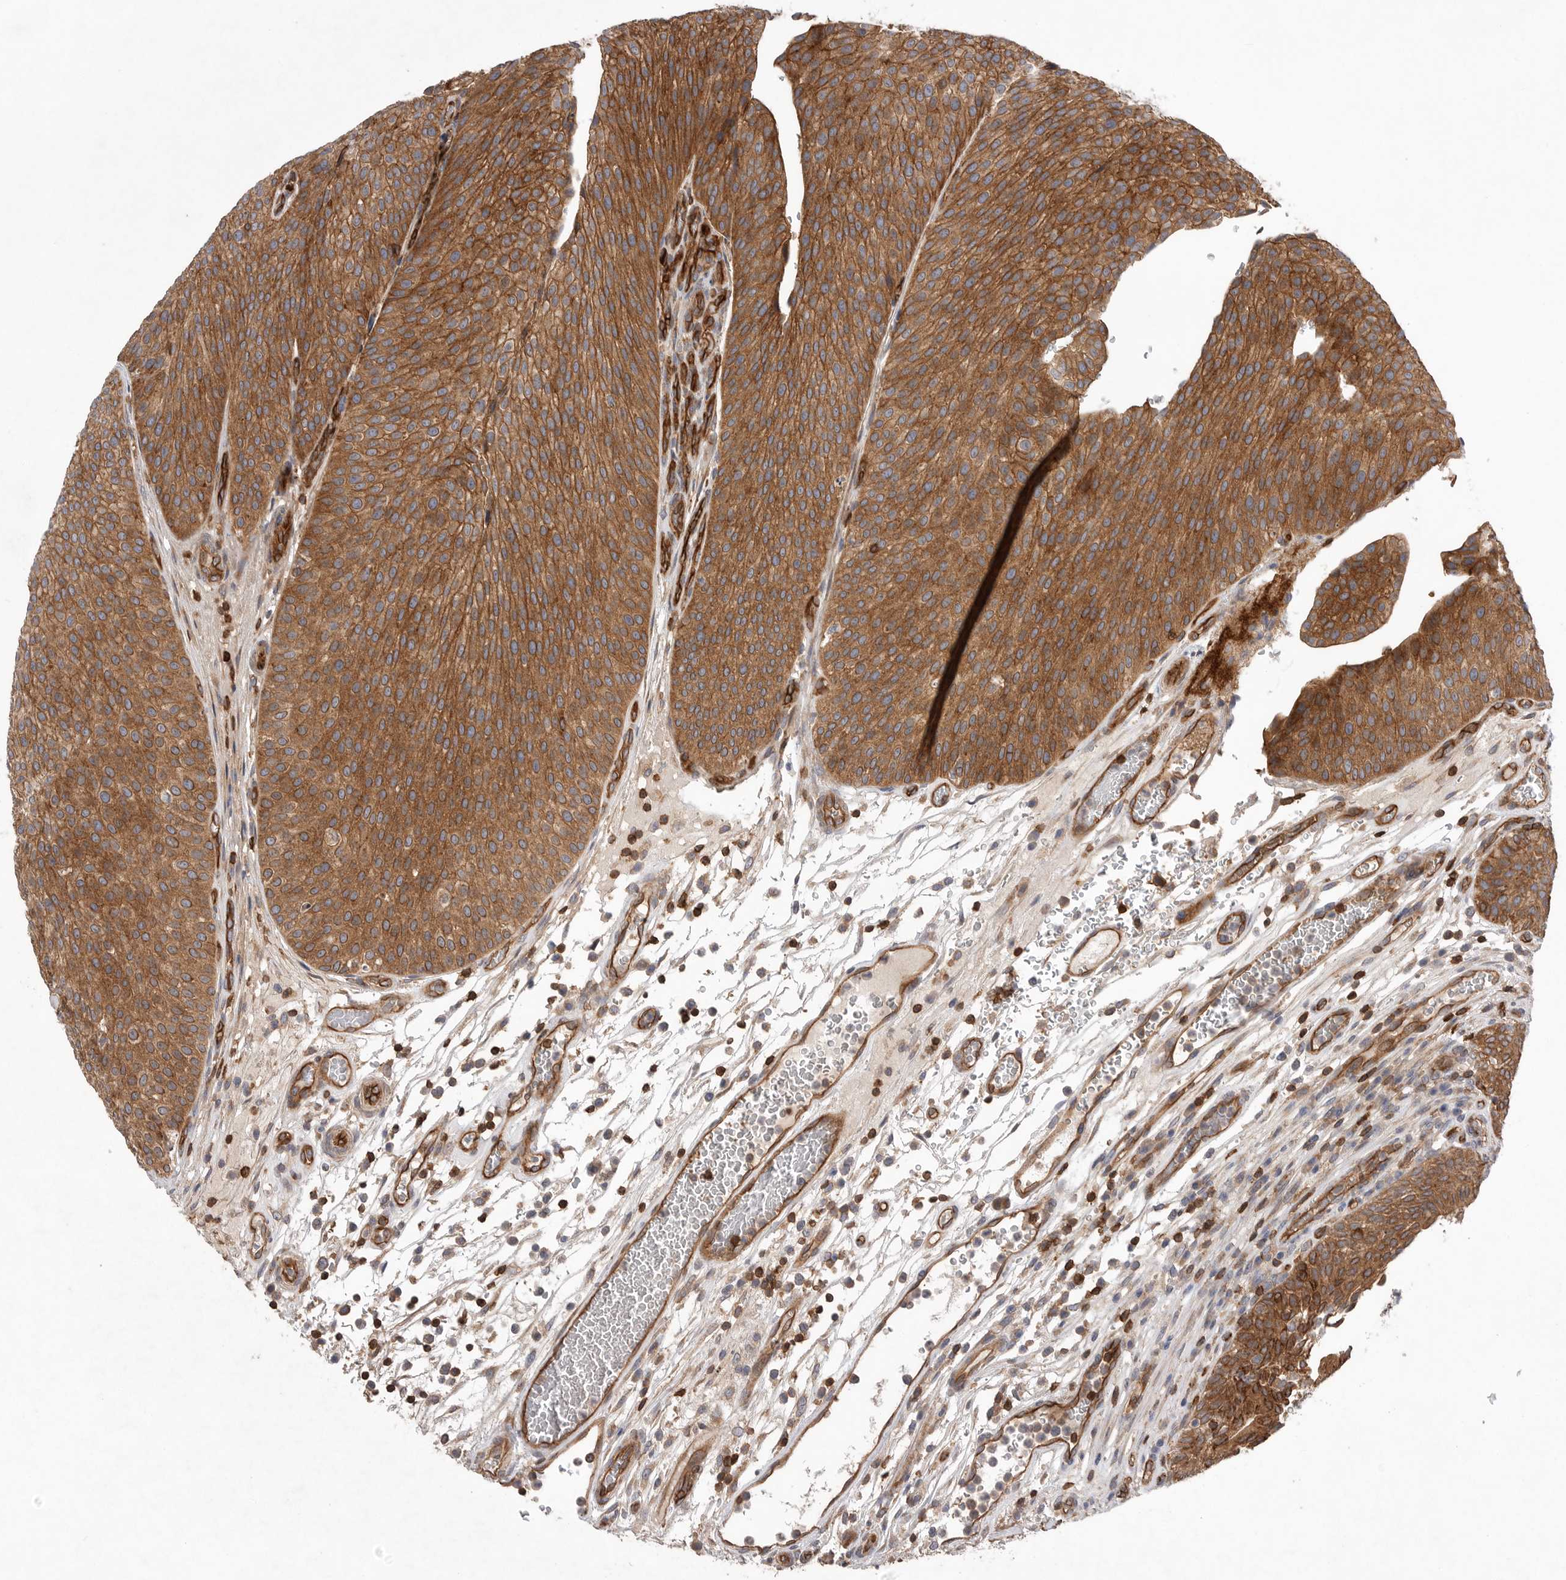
{"staining": {"intensity": "moderate", "quantity": ">75%", "location": "cytoplasmic/membranous"}, "tissue": "urothelial cancer", "cell_type": "Tumor cells", "image_type": "cancer", "snomed": [{"axis": "morphology", "description": "Normal tissue, NOS"}, {"axis": "morphology", "description": "Urothelial carcinoma, Low grade"}, {"axis": "topography", "description": "Smooth muscle"}, {"axis": "topography", "description": "Urinary bladder"}], "caption": "Urothelial cancer stained with a protein marker reveals moderate staining in tumor cells.", "gene": "PRKCH", "patient": {"sex": "male", "age": 60}}